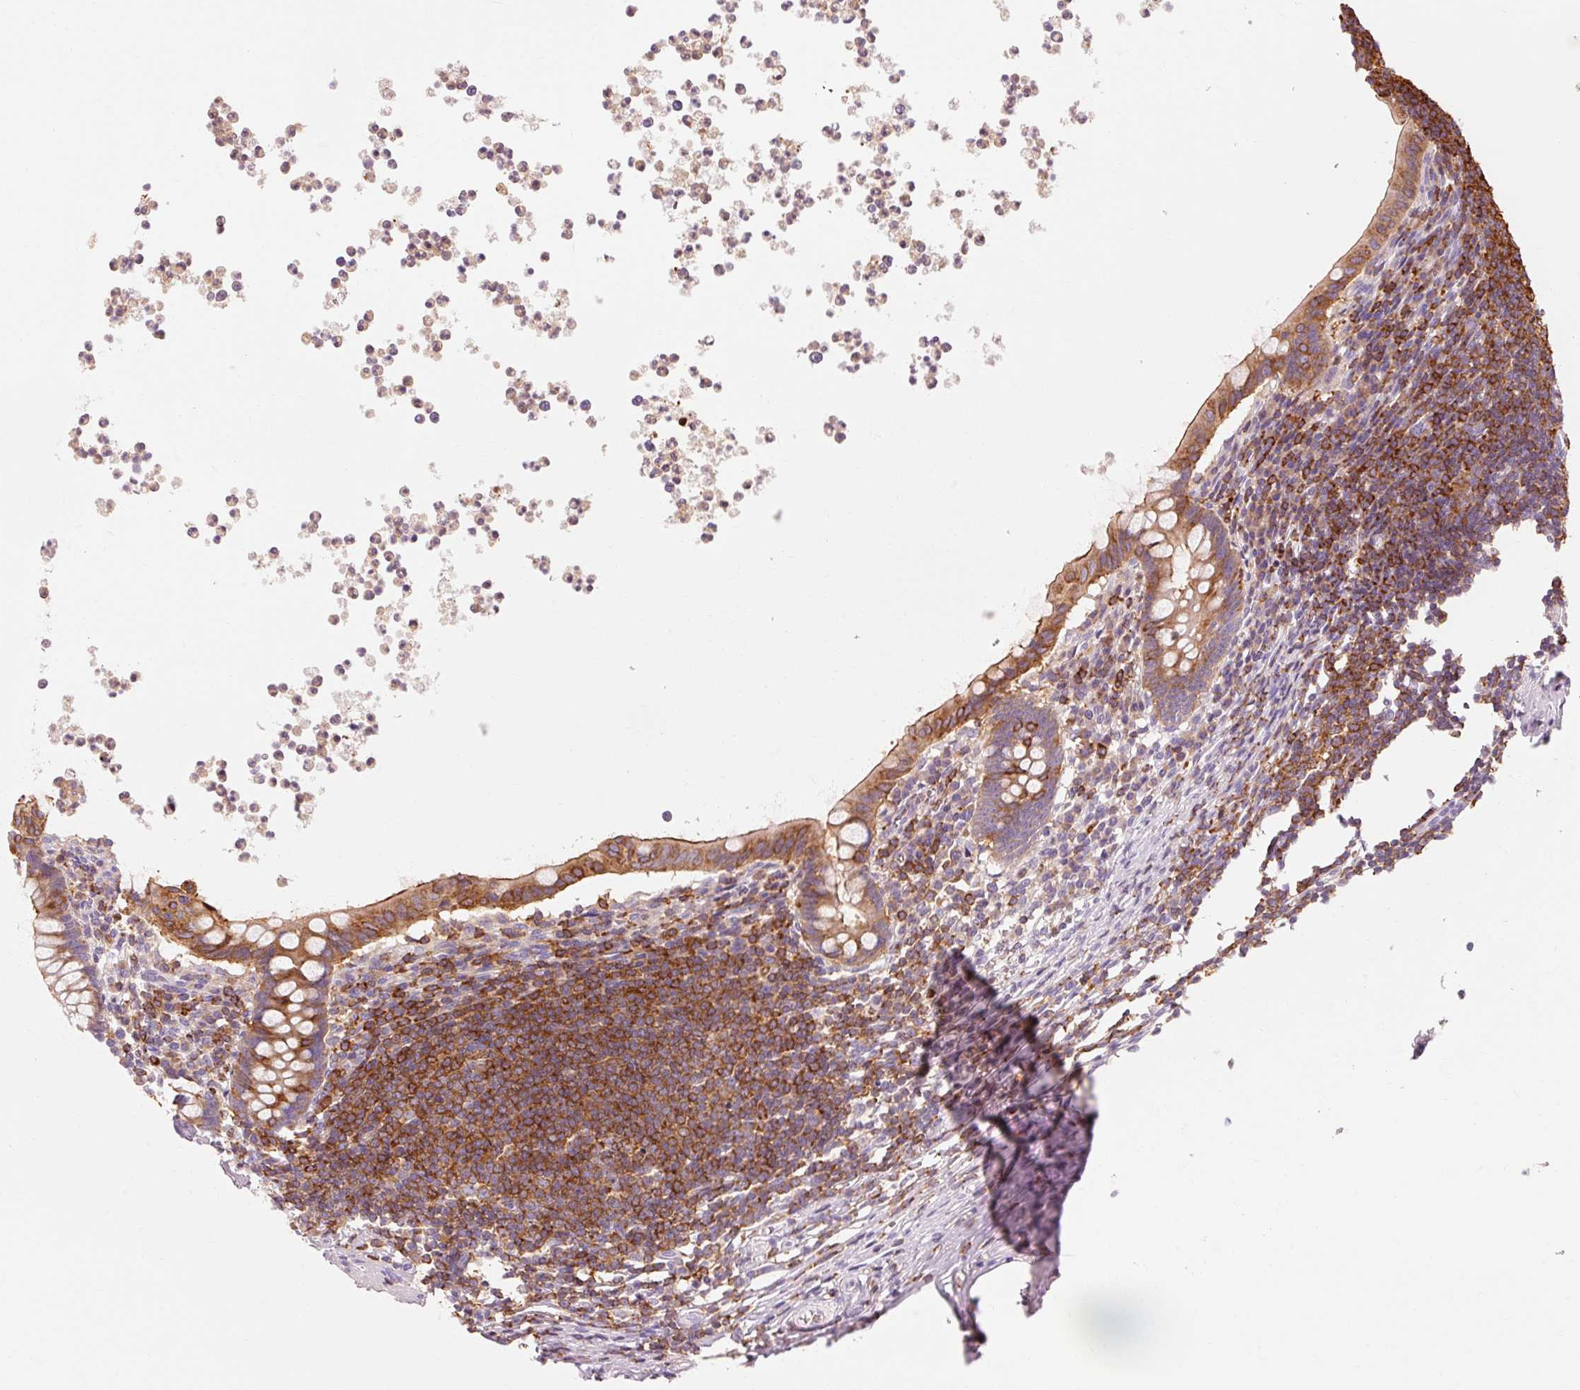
{"staining": {"intensity": "strong", "quantity": "25%-75%", "location": "cytoplasmic/membranous"}, "tissue": "appendix", "cell_type": "Glandular cells", "image_type": "normal", "snomed": [{"axis": "morphology", "description": "Normal tissue, NOS"}, {"axis": "topography", "description": "Appendix"}], "caption": "Immunohistochemical staining of normal appendix demonstrates 25%-75% levels of strong cytoplasmic/membranous protein expression in about 25%-75% of glandular cells.", "gene": "OR8K1", "patient": {"sex": "female", "age": 56}}